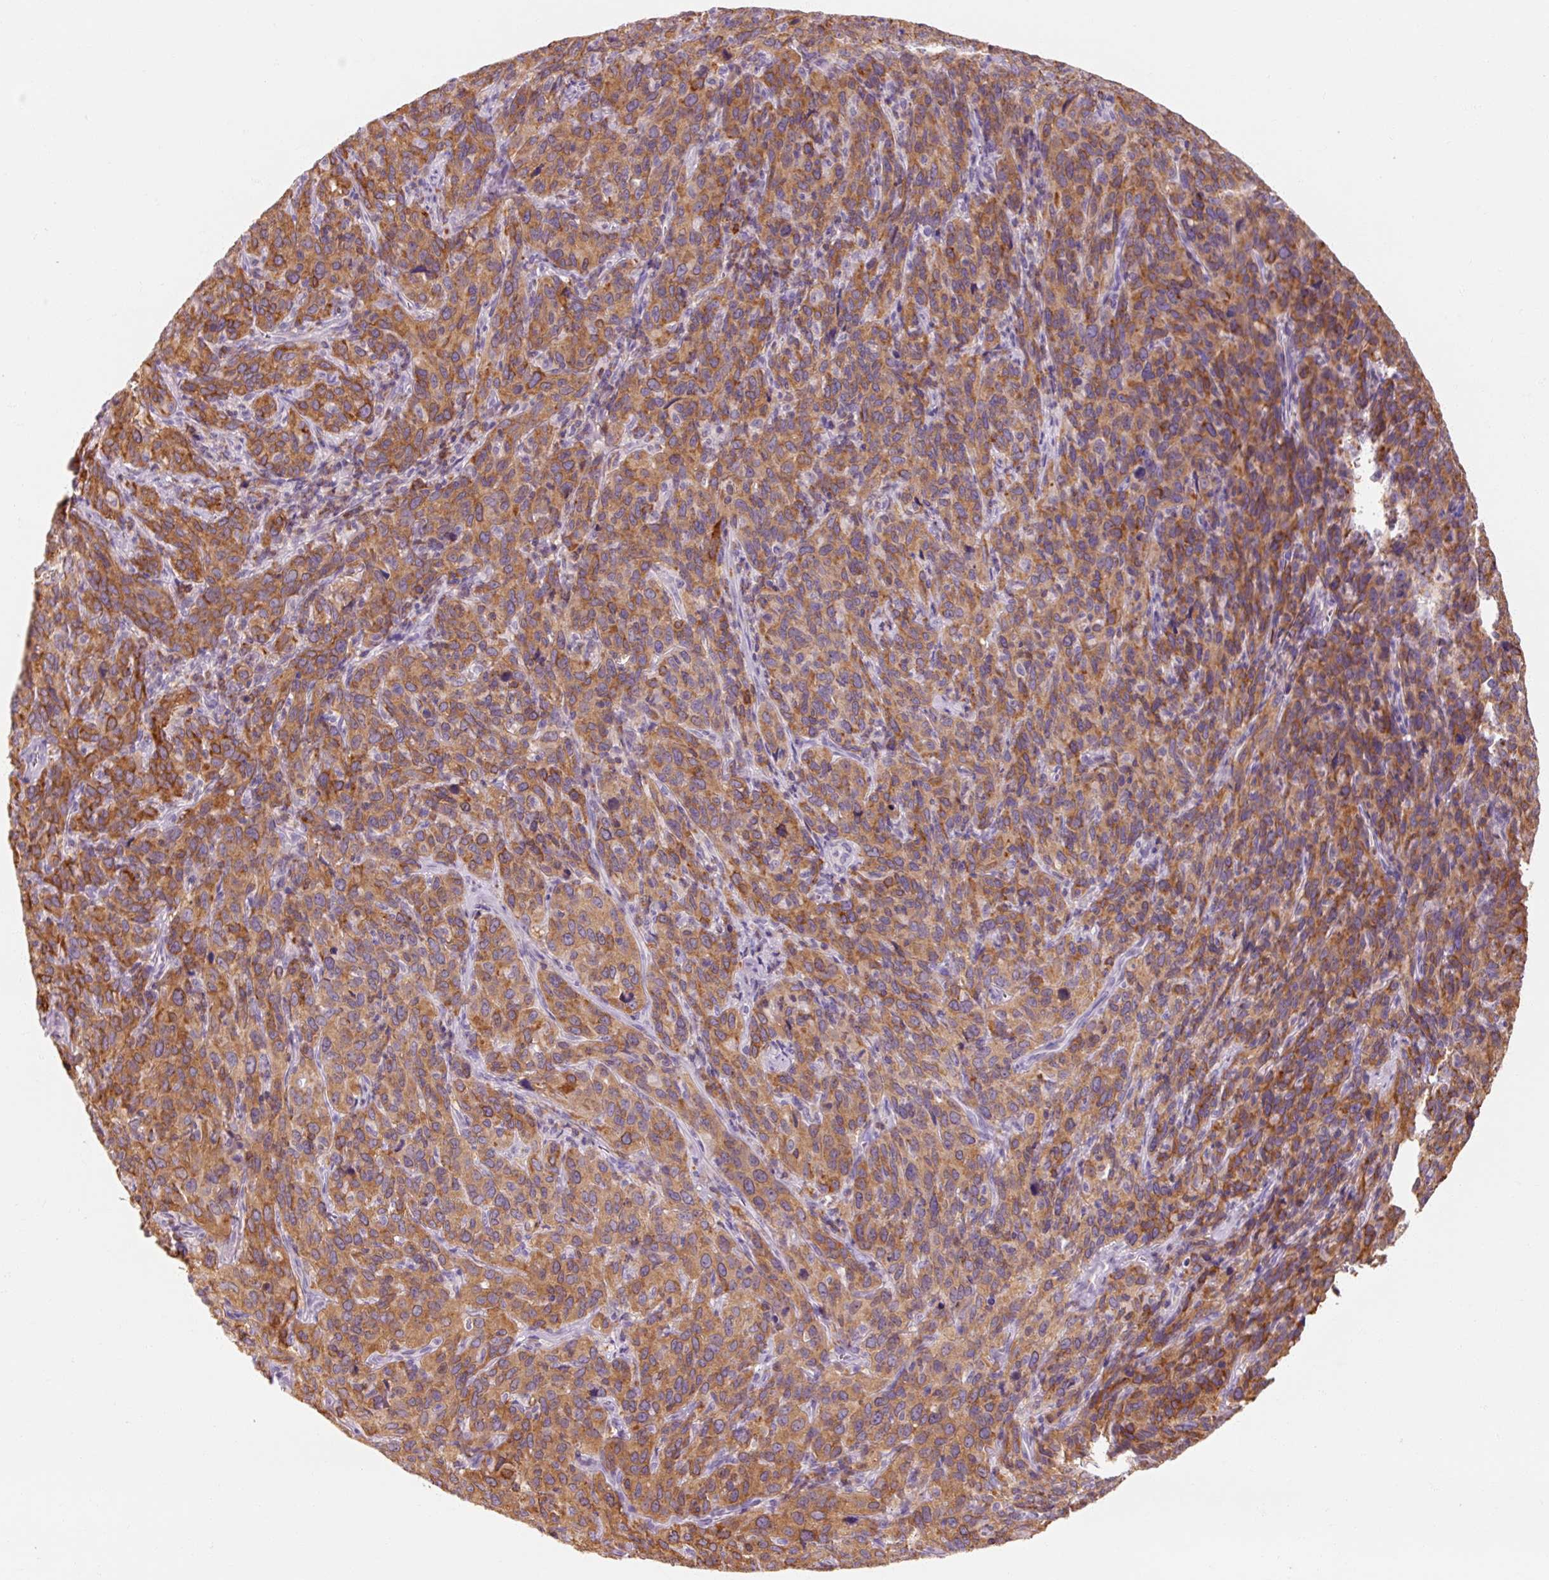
{"staining": {"intensity": "moderate", "quantity": ">75%", "location": "cytoplasmic/membranous"}, "tissue": "cervical cancer", "cell_type": "Tumor cells", "image_type": "cancer", "snomed": [{"axis": "morphology", "description": "Normal tissue, NOS"}, {"axis": "morphology", "description": "Squamous cell carcinoma, NOS"}, {"axis": "topography", "description": "Cervix"}], "caption": "Cervical cancer (squamous cell carcinoma) stained with a protein marker displays moderate staining in tumor cells.", "gene": "OR8K1", "patient": {"sex": "female", "age": 51}}